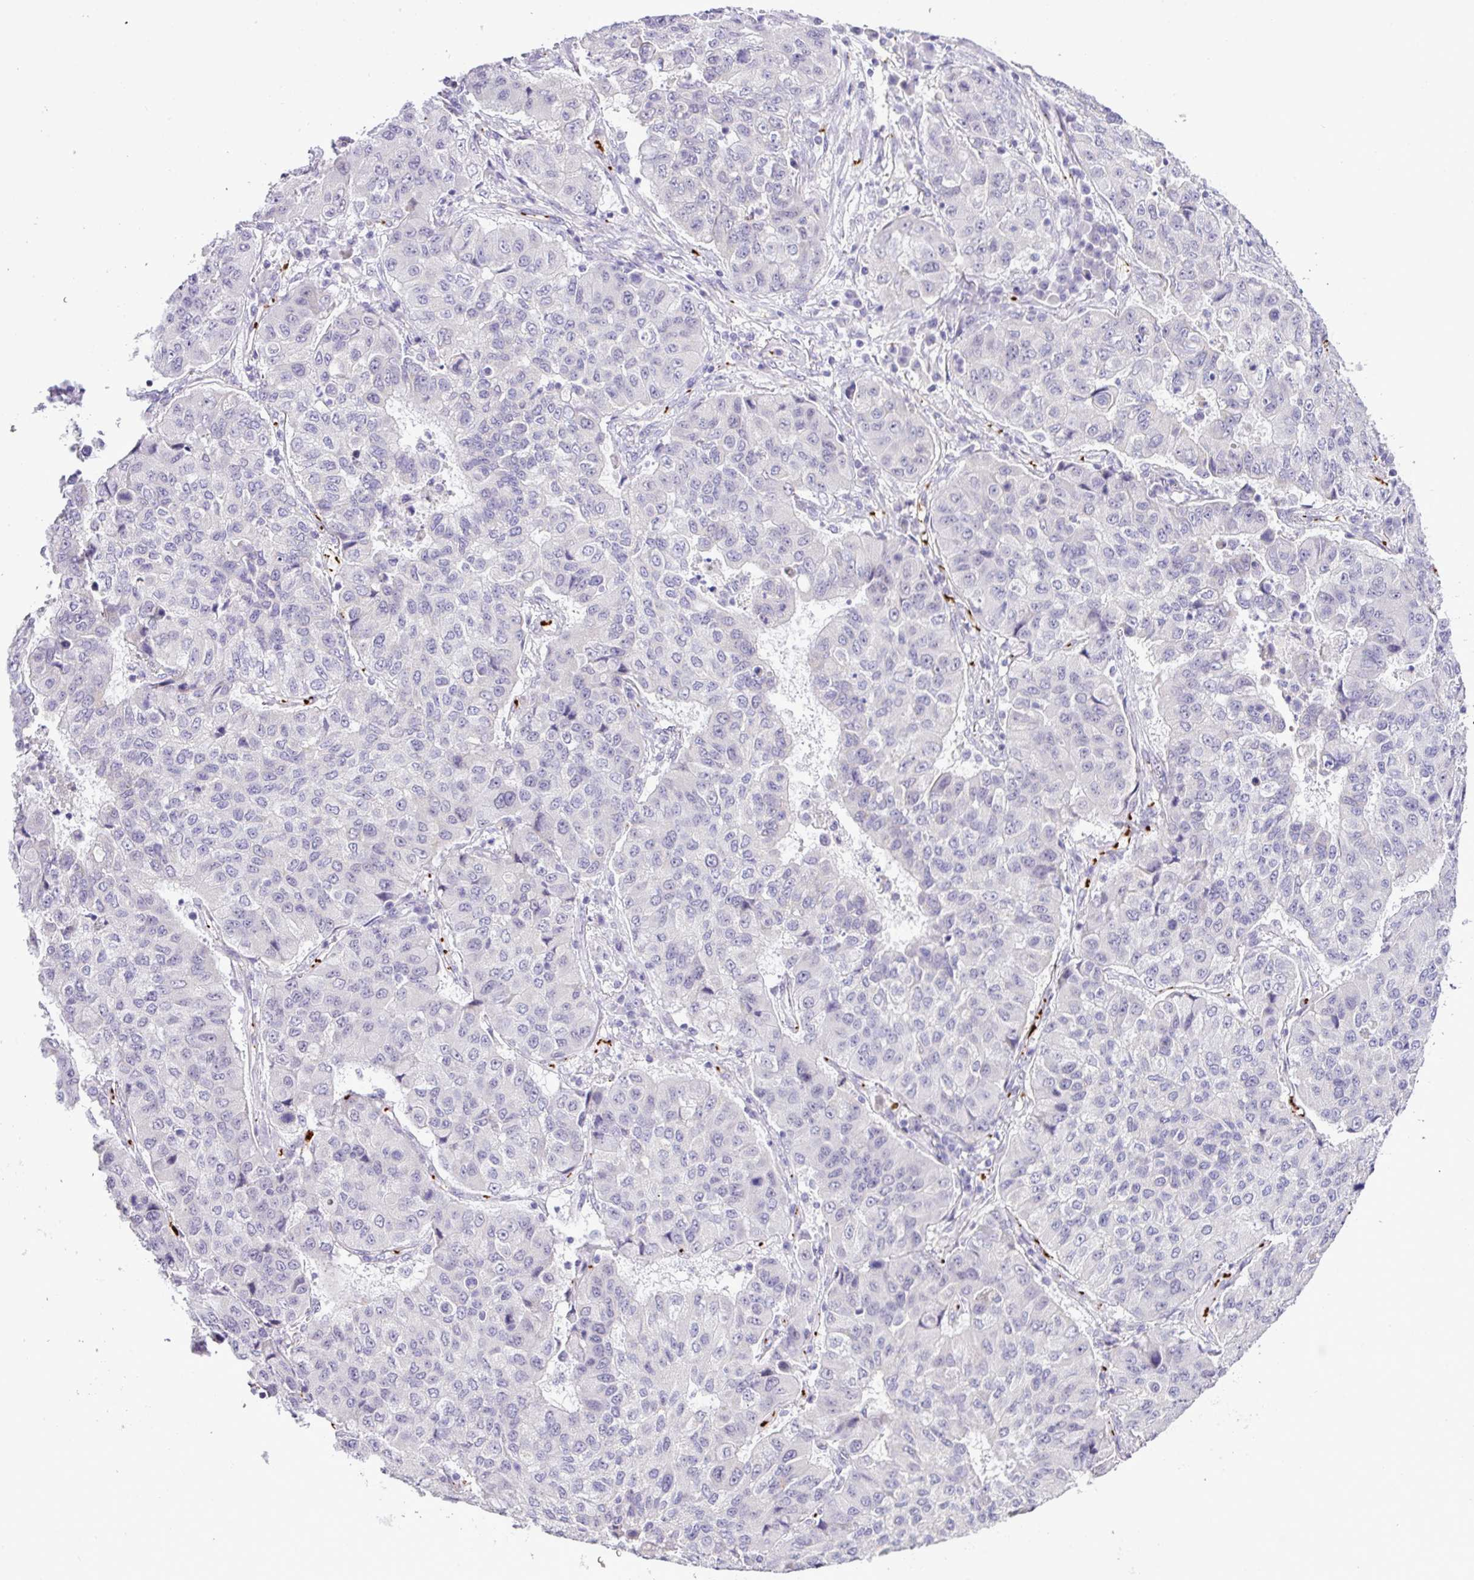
{"staining": {"intensity": "negative", "quantity": "none", "location": "none"}, "tissue": "lung cancer", "cell_type": "Tumor cells", "image_type": "cancer", "snomed": [{"axis": "morphology", "description": "Squamous cell carcinoma, NOS"}, {"axis": "topography", "description": "Lung"}], "caption": "A high-resolution histopathology image shows IHC staining of lung squamous cell carcinoma, which reveals no significant positivity in tumor cells. (Stains: DAB (3,3'-diaminobenzidine) immunohistochemistry (IHC) with hematoxylin counter stain, Microscopy: brightfield microscopy at high magnification).", "gene": "CMTM5", "patient": {"sex": "male", "age": 74}}